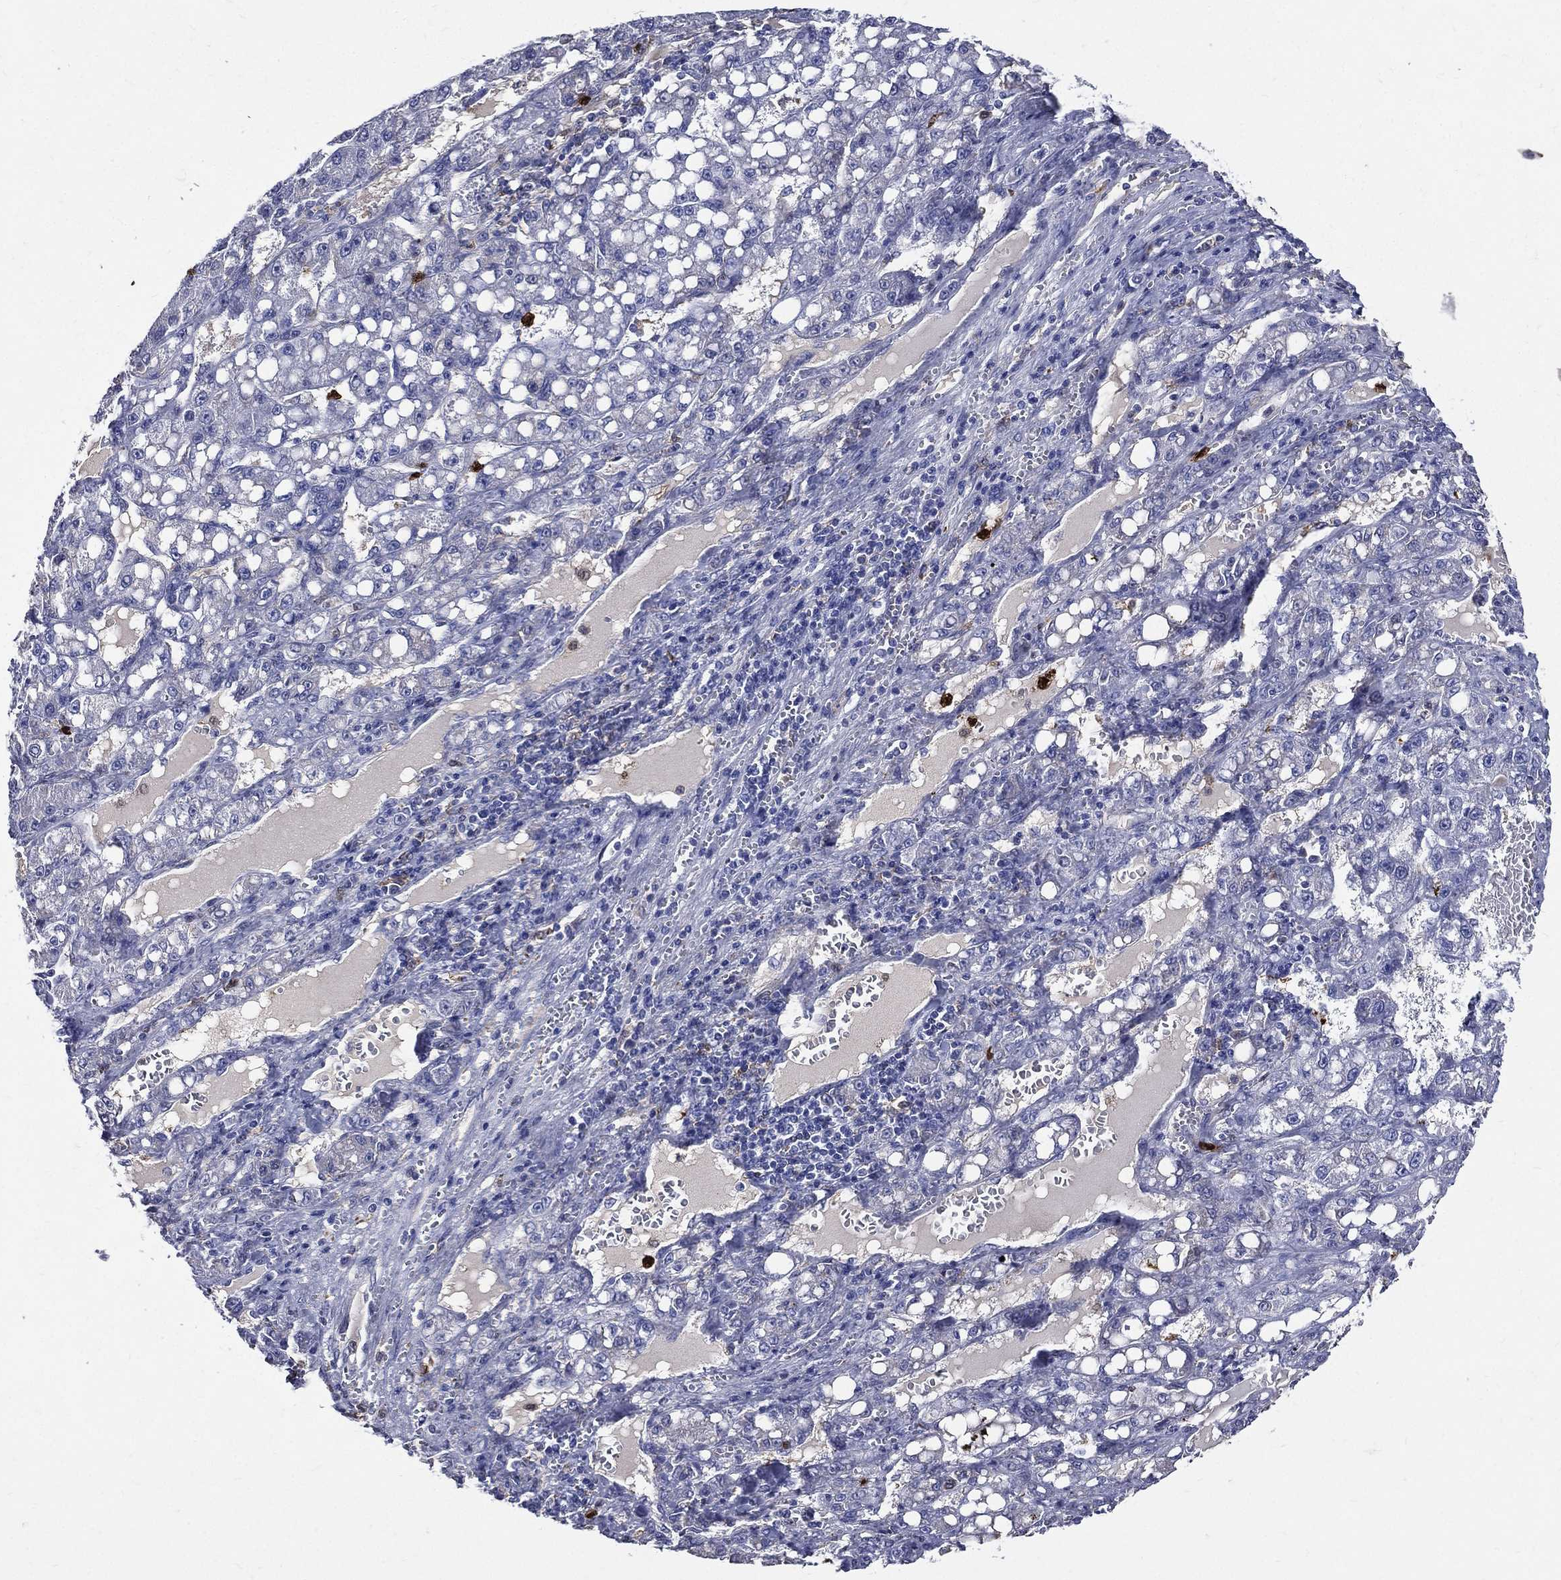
{"staining": {"intensity": "negative", "quantity": "none", "location": "none"}, "tissue": "liver cancer", "cell_type": "Tumor cells", "image_type": "cancer", "snomed": [{"axis": "morphology", "description": "Carcinoma, Hepatocellular, NOS"}, {"axis": "topography", "description": "Liver"}], "caption": "An immunohistochemistry micrograph of hepatocellular carcinoma (liver) is shown. There is no staining in tumor cells of hepatocellular carcinoma (liver). (DAB (3,3'-diaminobenzidine) immunohistochemistry visualized using brightfield microscopy, high magnification).", "gene": "GPR171", "patient": {"sex": "female", "age": 65}}